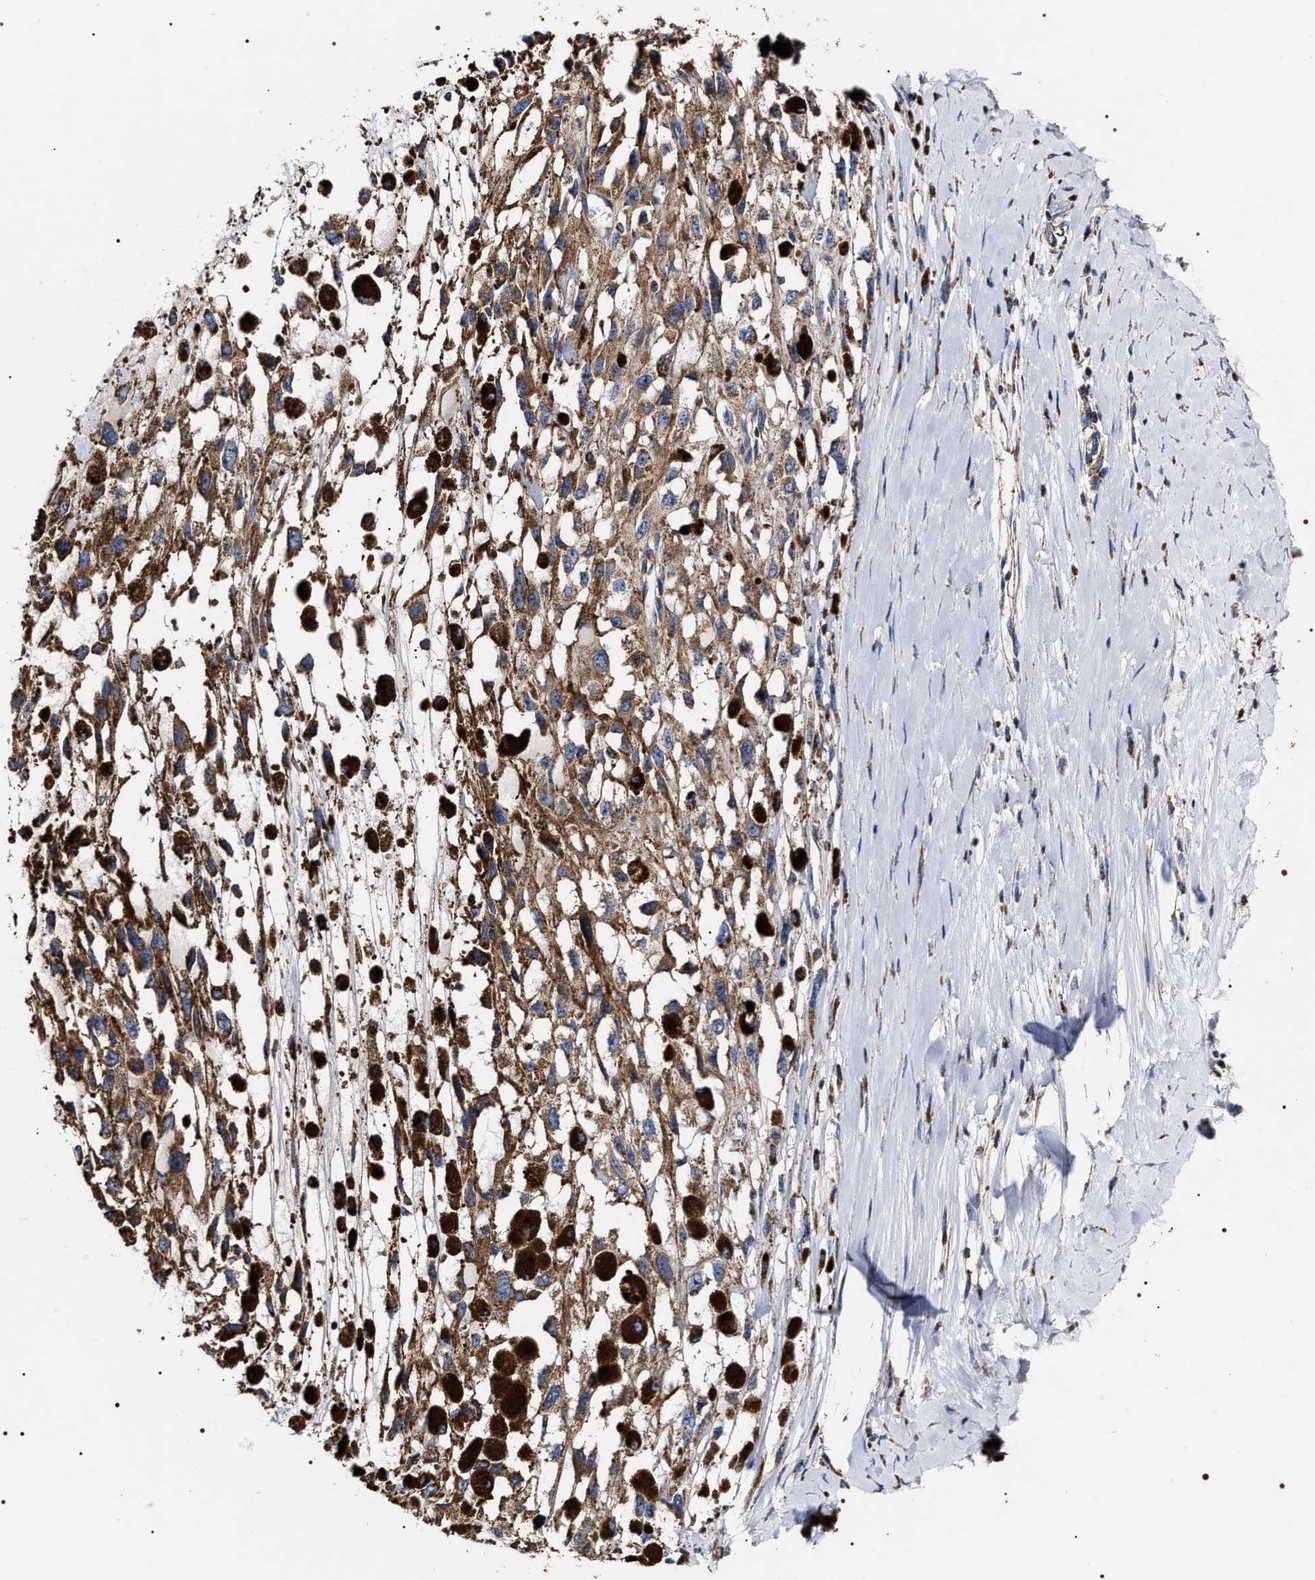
{"staining": {"intensity": "moderate", "quantity": ">75%", "location": "cytoplasmic/membranous"}, "tissue": "melanoma", "cell_type": "Tumor cells", "image_type": "cancer", "snomed": [{"axis": "morphology", "description": "Malignant melanoma, Metastatic site"}, {"axis": "topography", "description": "Lymph node"}], "caption": "A high-resolution photomicrograph shows immunohistochemistry (IHC) staining of melanoma, which demonstrates moderate cytoplasmic/membranous expression in about >75% of tumor cells.", "gene": "COG5", "patient": {"sex": "male", "age": 59}}